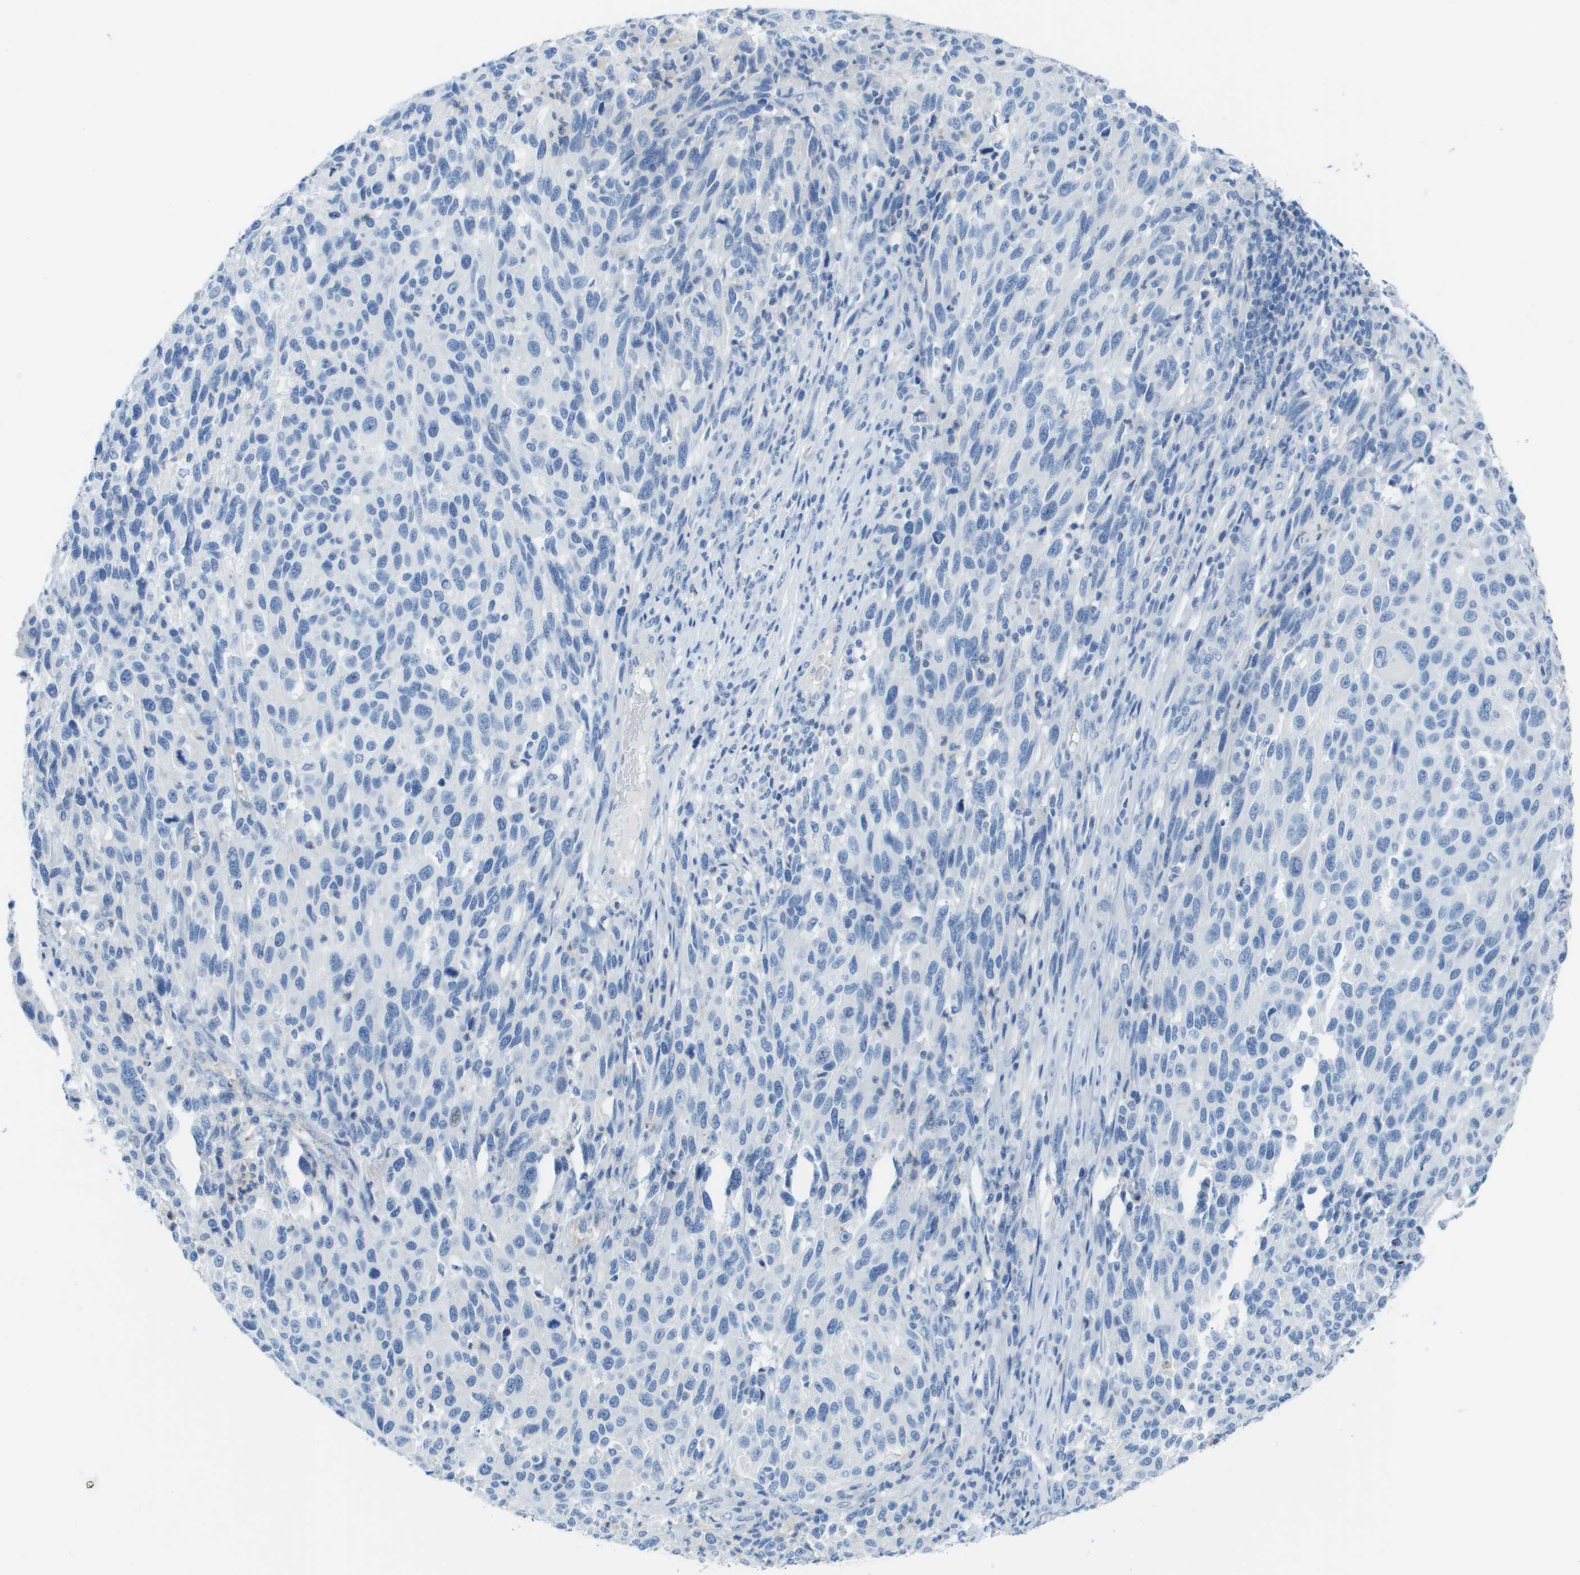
{"staining": {"intensity": "negative", "quantity": "none", "location": "none"}, "tissue": "melanoma", "cell_type": "Tumor cells", "image_type": "cancer", "snomed": [{"axis": "morphology", "description": "Malignant melanoma, Metastatic site"}, {"axis": "topography", "description": "Lymph node"}], "caption": "Immunohistochemistry (IHC) histopathology image of human malignant melanoma (metastatic site) stained for a protein (brown), which exhibits no staining in tumor cells.", "gene": "CD46", "patient": {"sex": "male", "age": 61}}